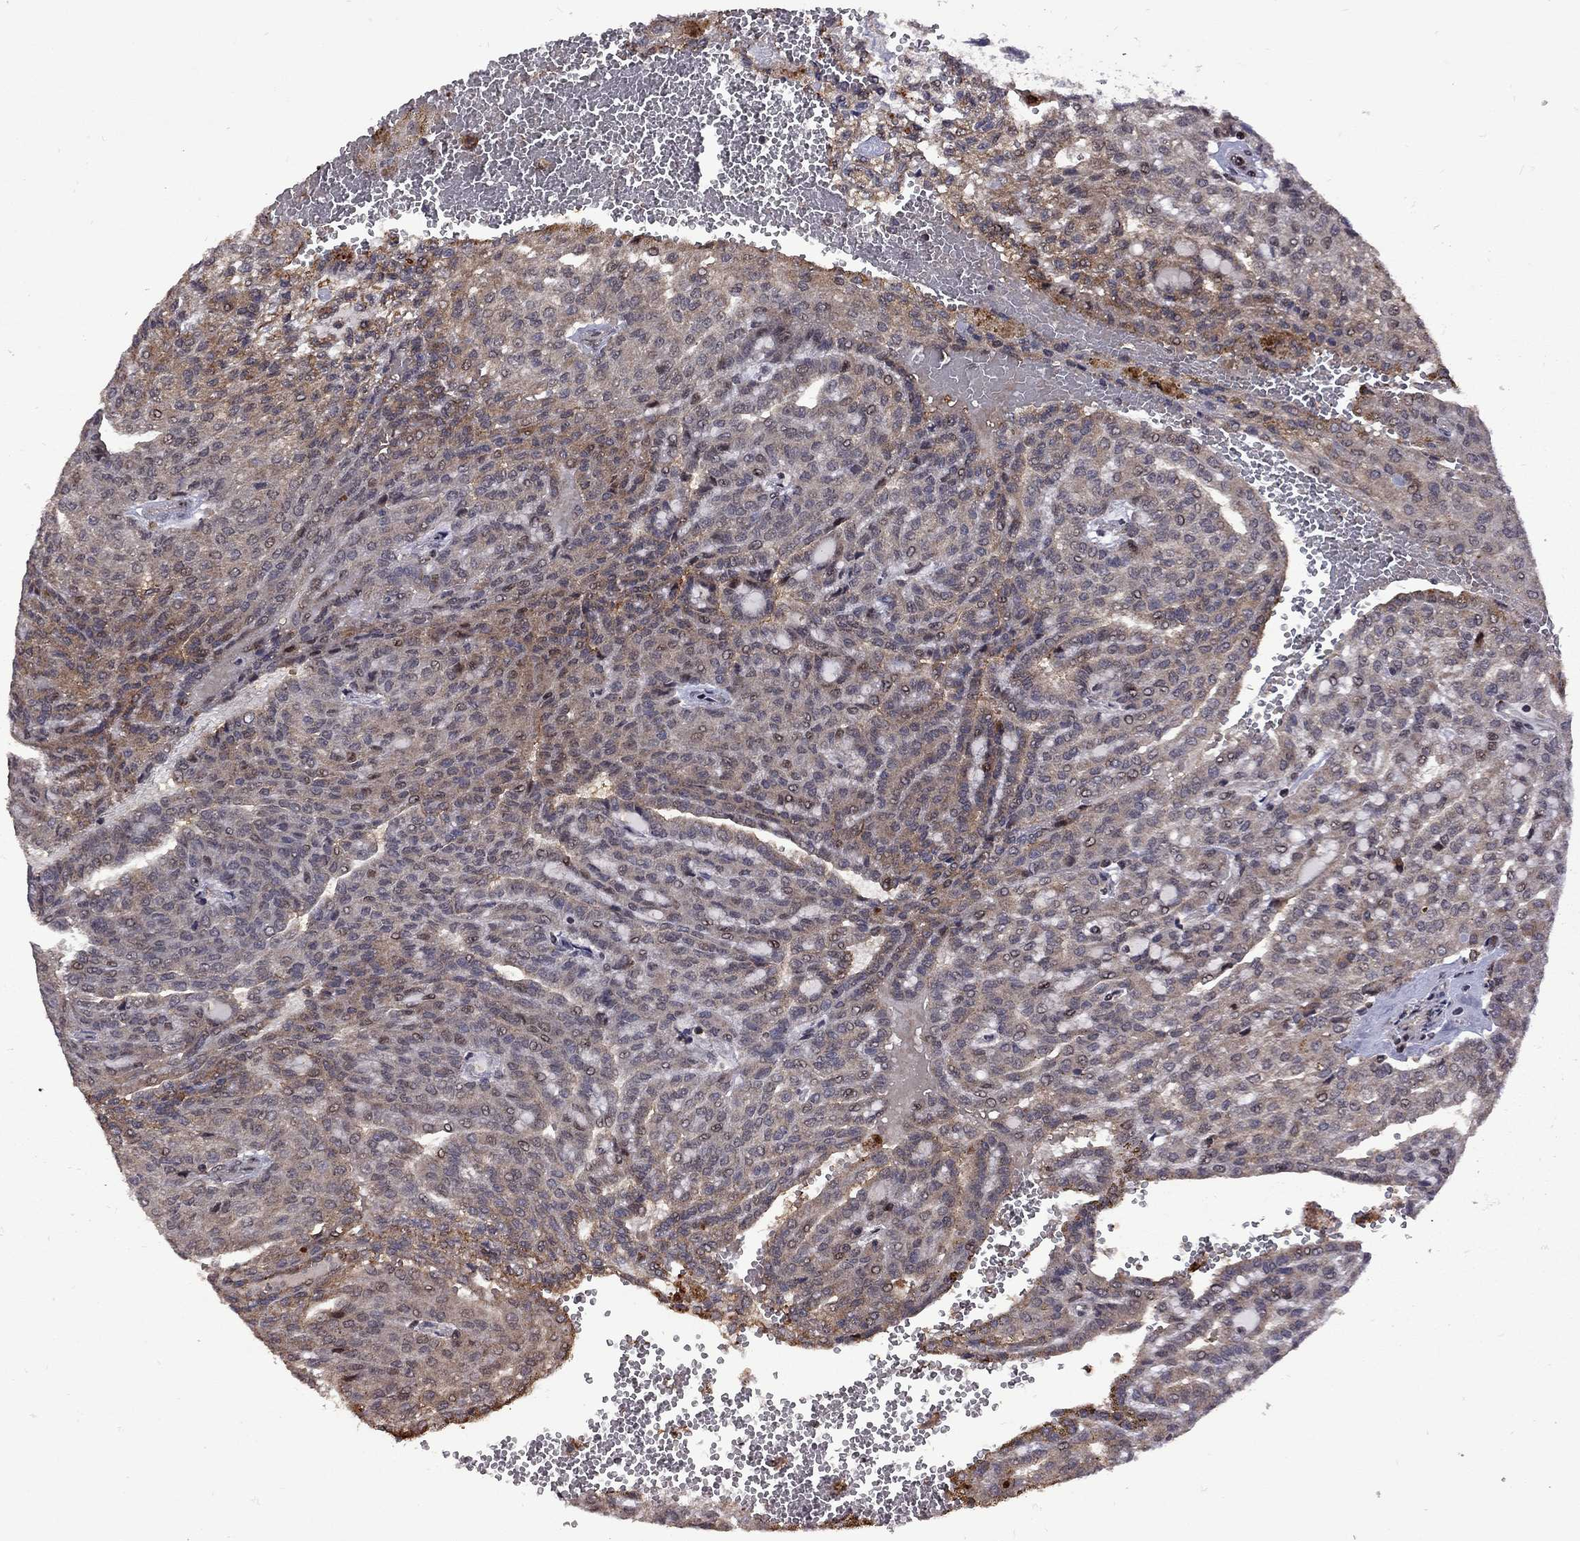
{"staining": {"intensity": "moderate", "quantity": "25%-75%", "location": "cytoplasmic/membranous"}, "tissue": "renal cancer", "cell_type": "Tumor cells", "image_type": "cancer", "snomed": [{"axis": "morphology", "description": "Adenocarcinoma, NOS"}, {"axis": "topography", "description": "Kidney"}], "caption": "Brown immunohistochemical staining in adenocarcinoma (renal) shows moderate cytoplasmic/membranous positivity in approximately 25%-75% of tumor cells.", "gene": "IPP", "patient": {"sex": "male", "age": 63}}